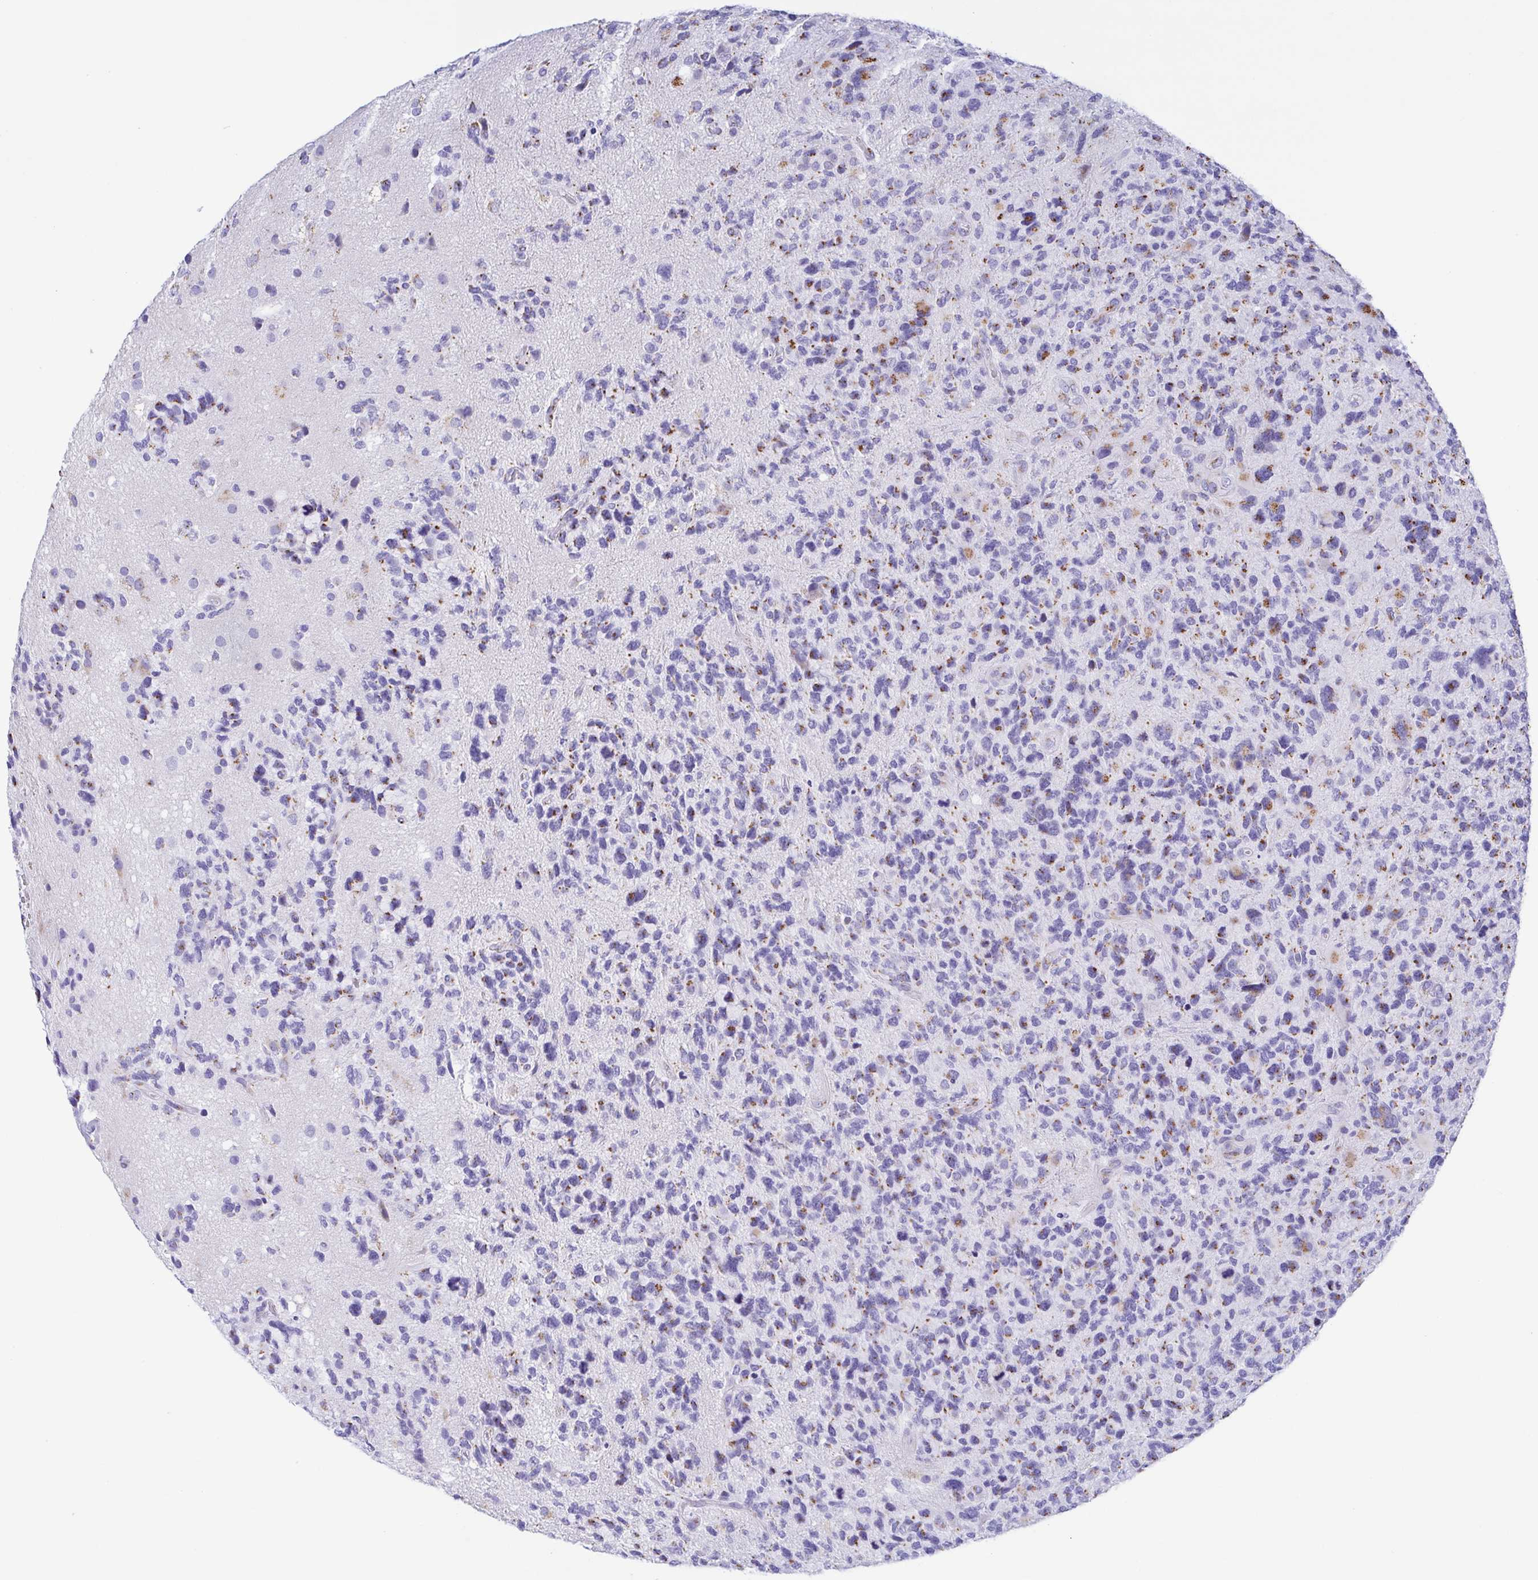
{"staining": {"intensity": "moderate", "quantity": "25%-75%", "location": "cytoplasmic/membranous"}, "tissue": "glioma", "cell_type": "Tumor cells", "image_type": "cancer", "snomed": [{"axis": "morphology", "description": "Glioma, malignant, High grade"}, {"axis": "topography", "description": "Brain"}], "caption": "This is an image of IHC staining of glioma, which shows moderate positivity in the cytoplasmic/membranous of tumor cells.", "gene": "SULT1B1", "patient": {"sex": "female", "age": 71}}